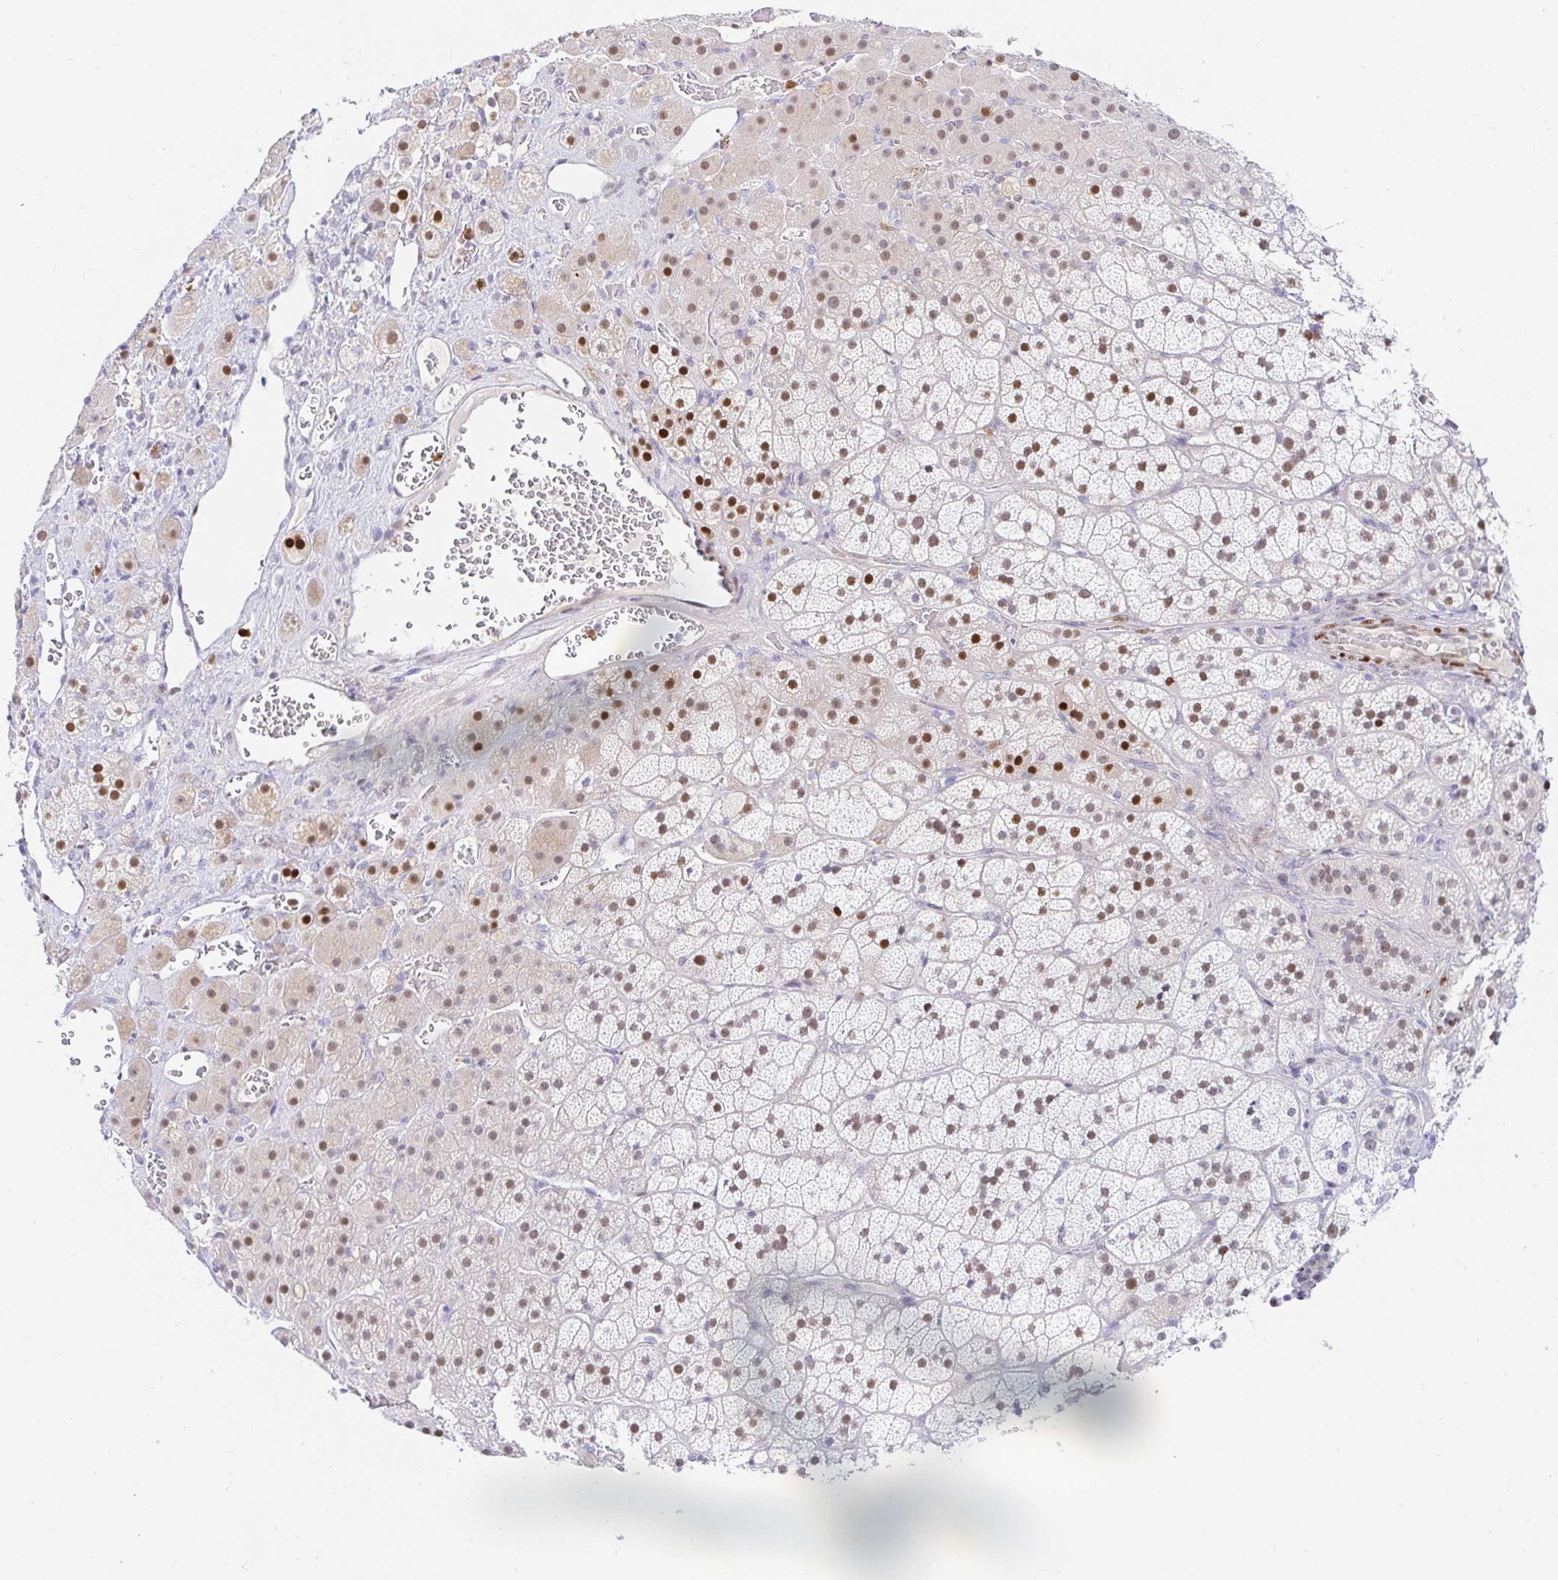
{"staining": {"intensity": "strong", "quantity": "25%-75%", "location": "nuclear"}, "tissue": "adrenal gland", "cell_type": "Glandular cells", "image_type": "normal", "snomed": [{"axis": "morphology", "description": "Normal tissue, NOS"}, {"axis": "topography", "description": "Adrenal gland"}], "caption": "DAB immunohistochemical staining of benign adrenal gland shows strong nuclear protein staining in about 25%-75% of glandular cells. (Brightfield microscopy of DAB IHC at high magnification).", "gene": "HINFP", "patient": {"sex": "male", "age": 57}}